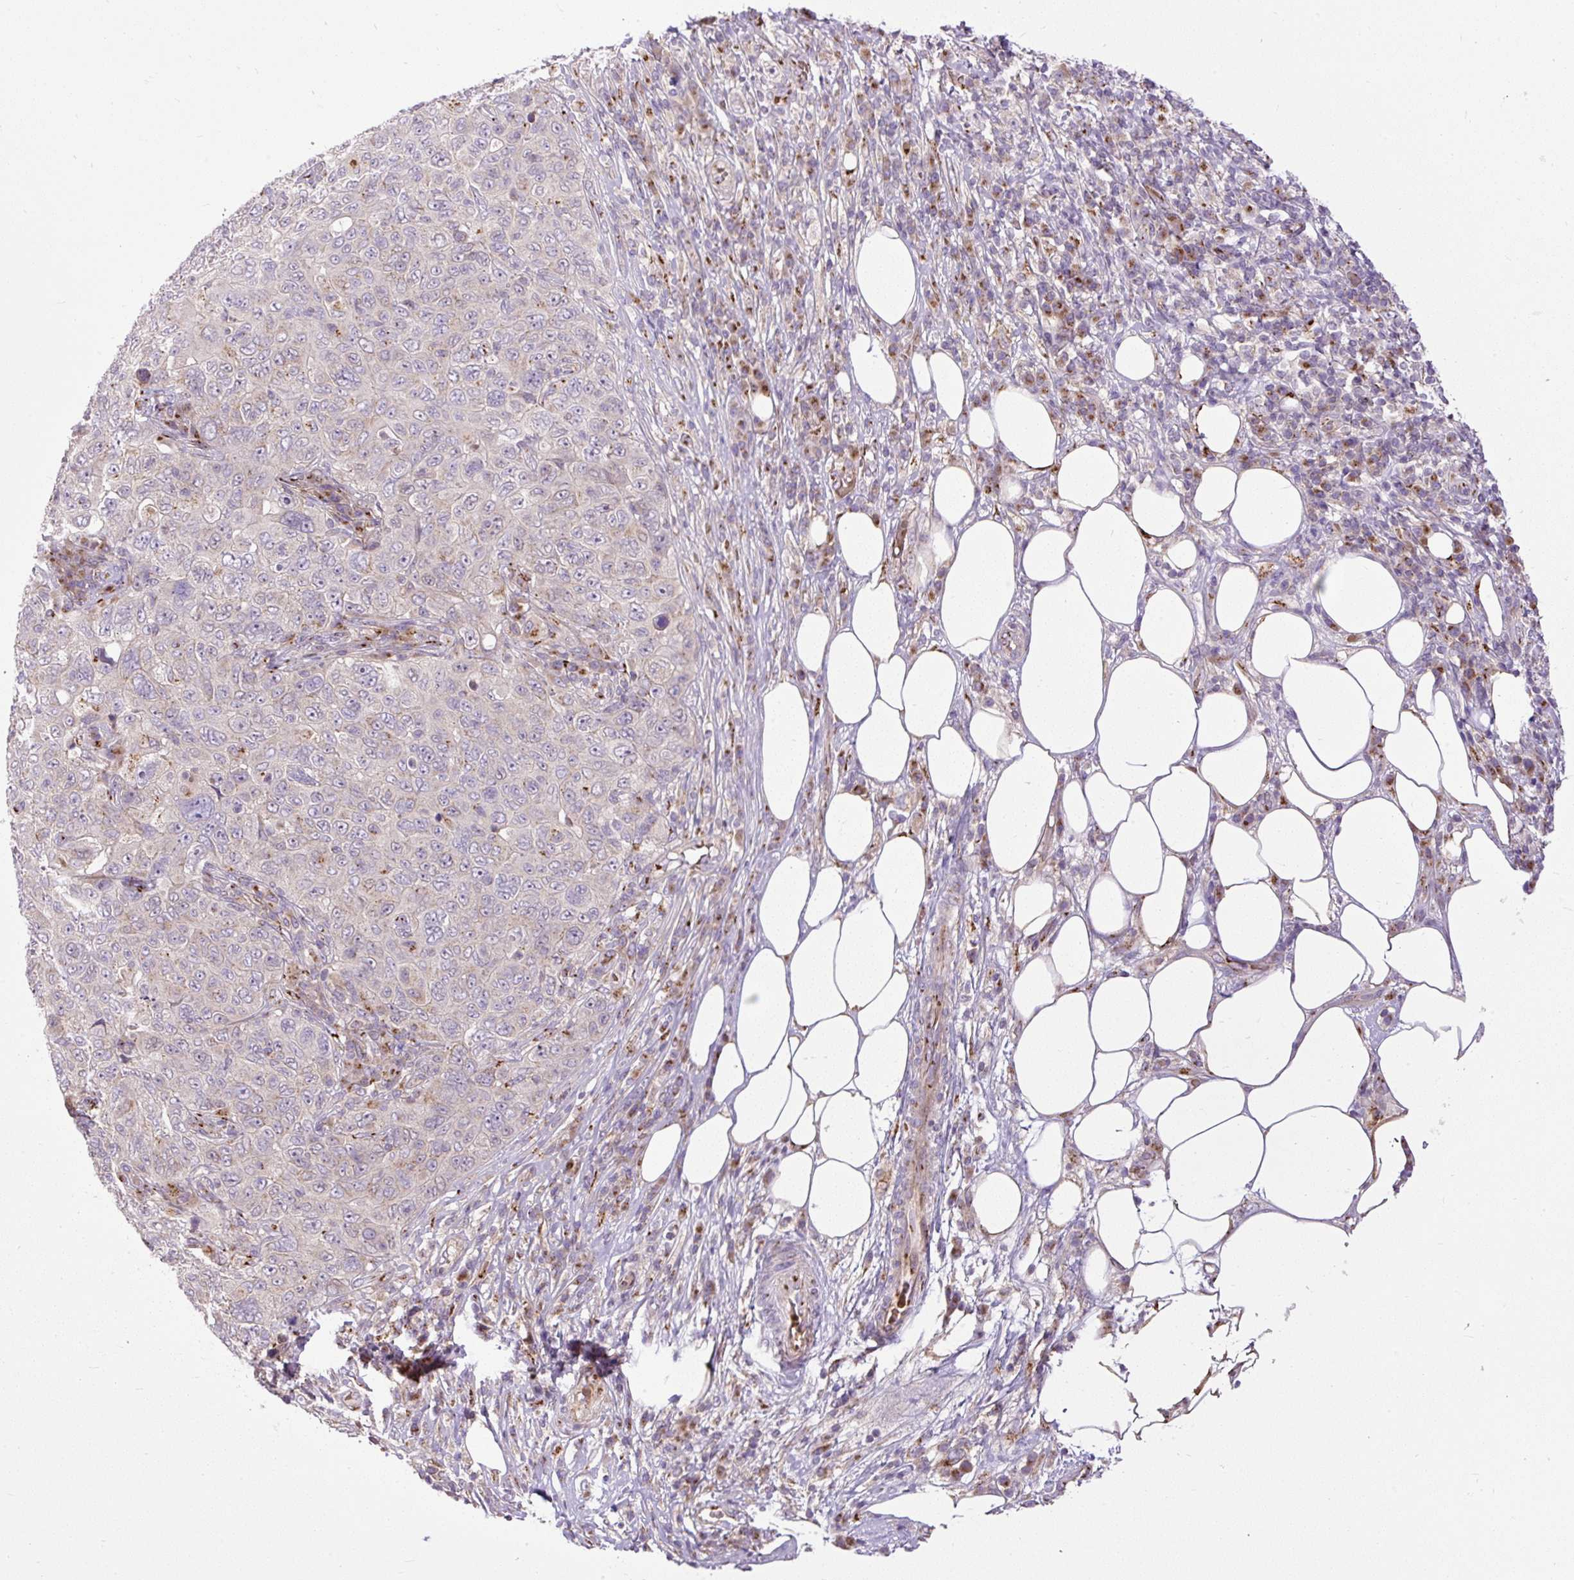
{"staining": {"intensity": "negative", "quantity": "none", "location": "none"}, "tissue": "pancreatic cancer", "cell_type": "Tumor cells", "image_type": "cancer", "snomed": [{"axis": "morphology", "description": "Adenocarcinoma, NOS"}, {"axis": "topography", "description": "Pancreas"}], "caption": "The histopathology image displays no staining of tumor cells in adenocarcinoma (pancreatic).", "gene": "MSMP", "patient": {"sex": "male", "age": 68}}